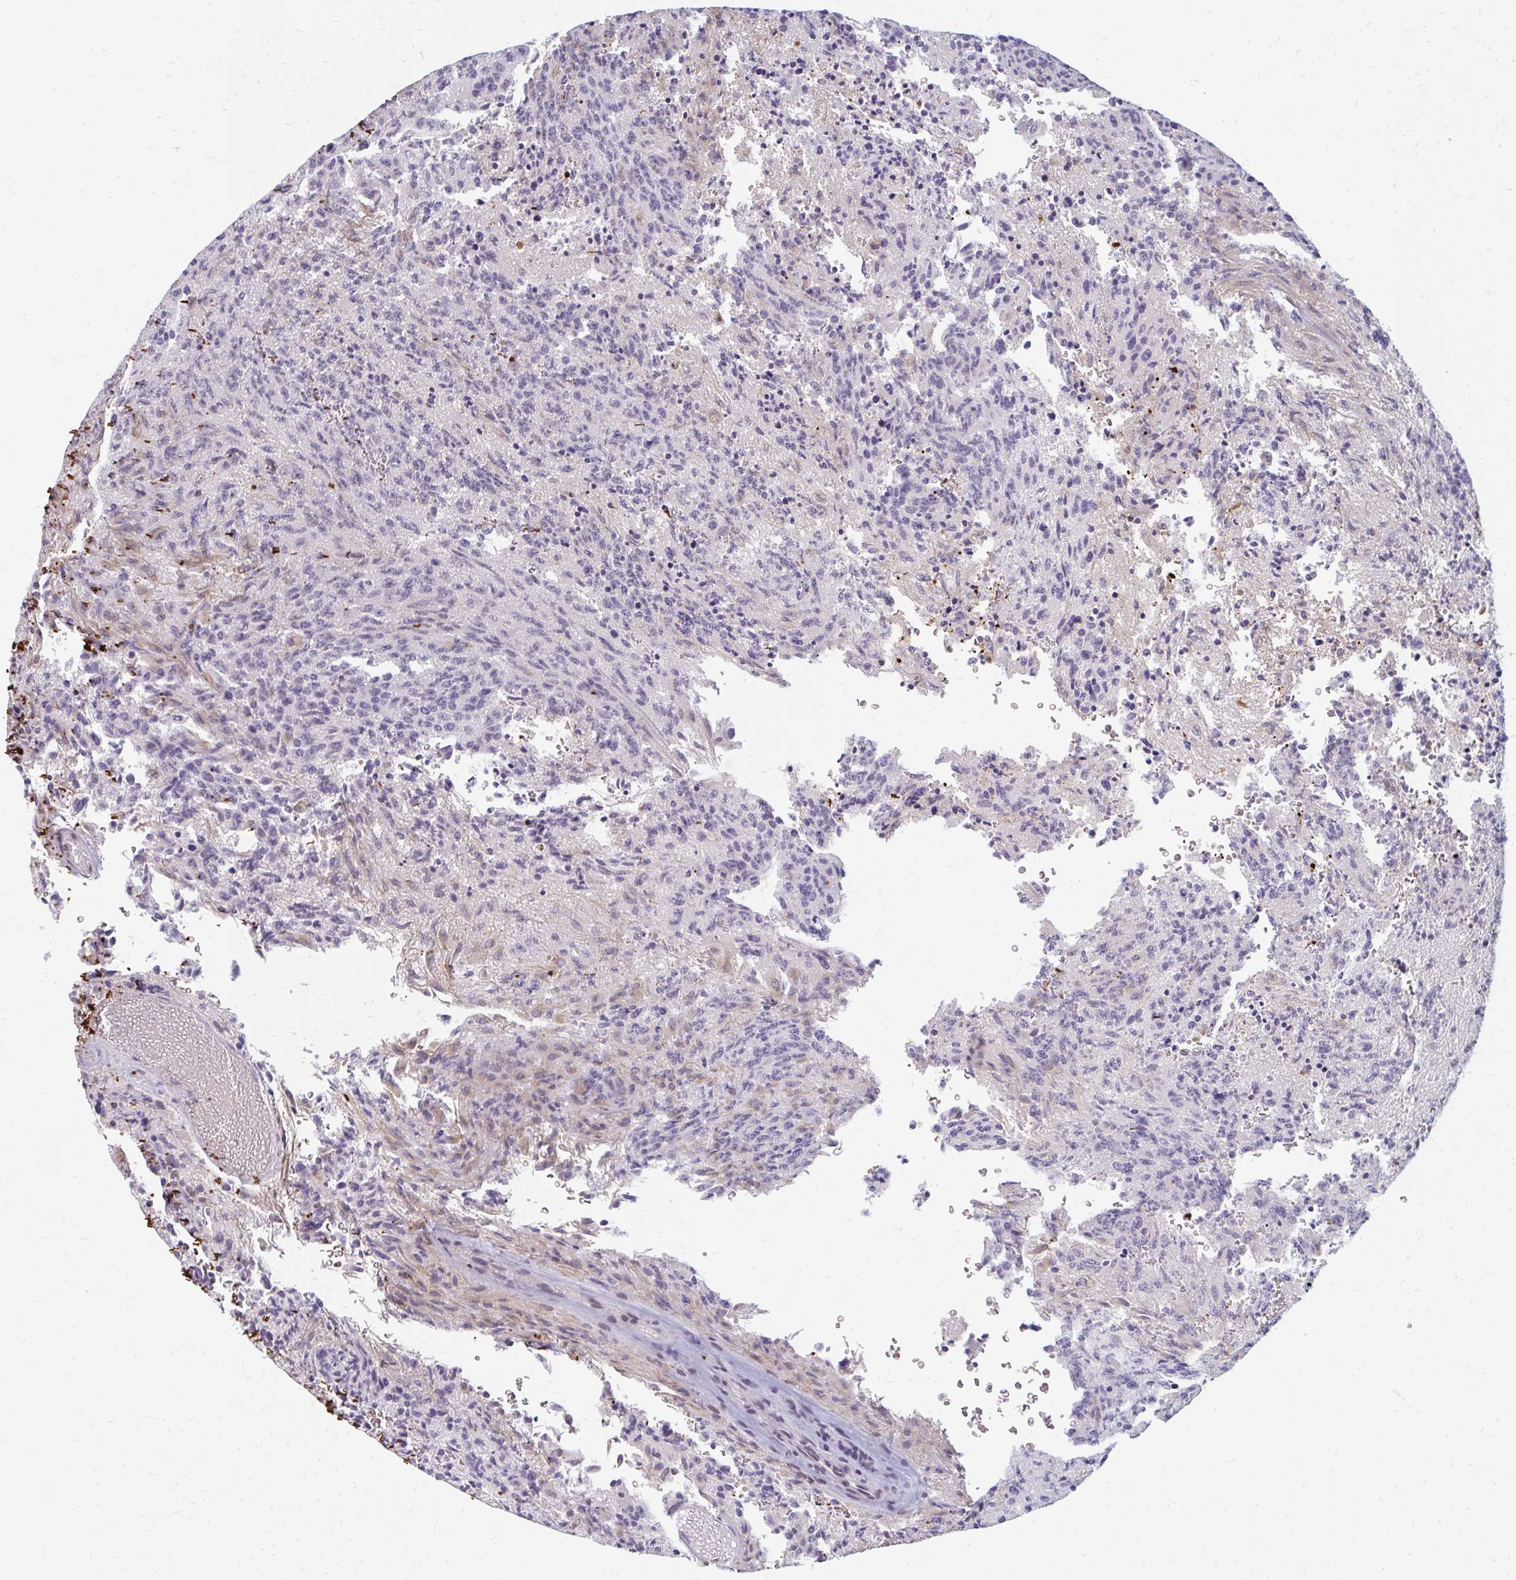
{"staining": {"intensity": "negative", "quantity": "none", "location": "none"}, "tissue": "glioma", "cell_type": "Tumor cells", "image_type": "cancer", "snomed": [{"axis": "morphology", "description": "Glioma, malignant, High grade"}, {"axis": "topography", "description": "Brain"}], "caption": "DAB immunohistochemical staining of glioma shows no significant positivity in tumor cells.", "gene": "GPC5", "patient": {"sex": "male", "age": 36}}